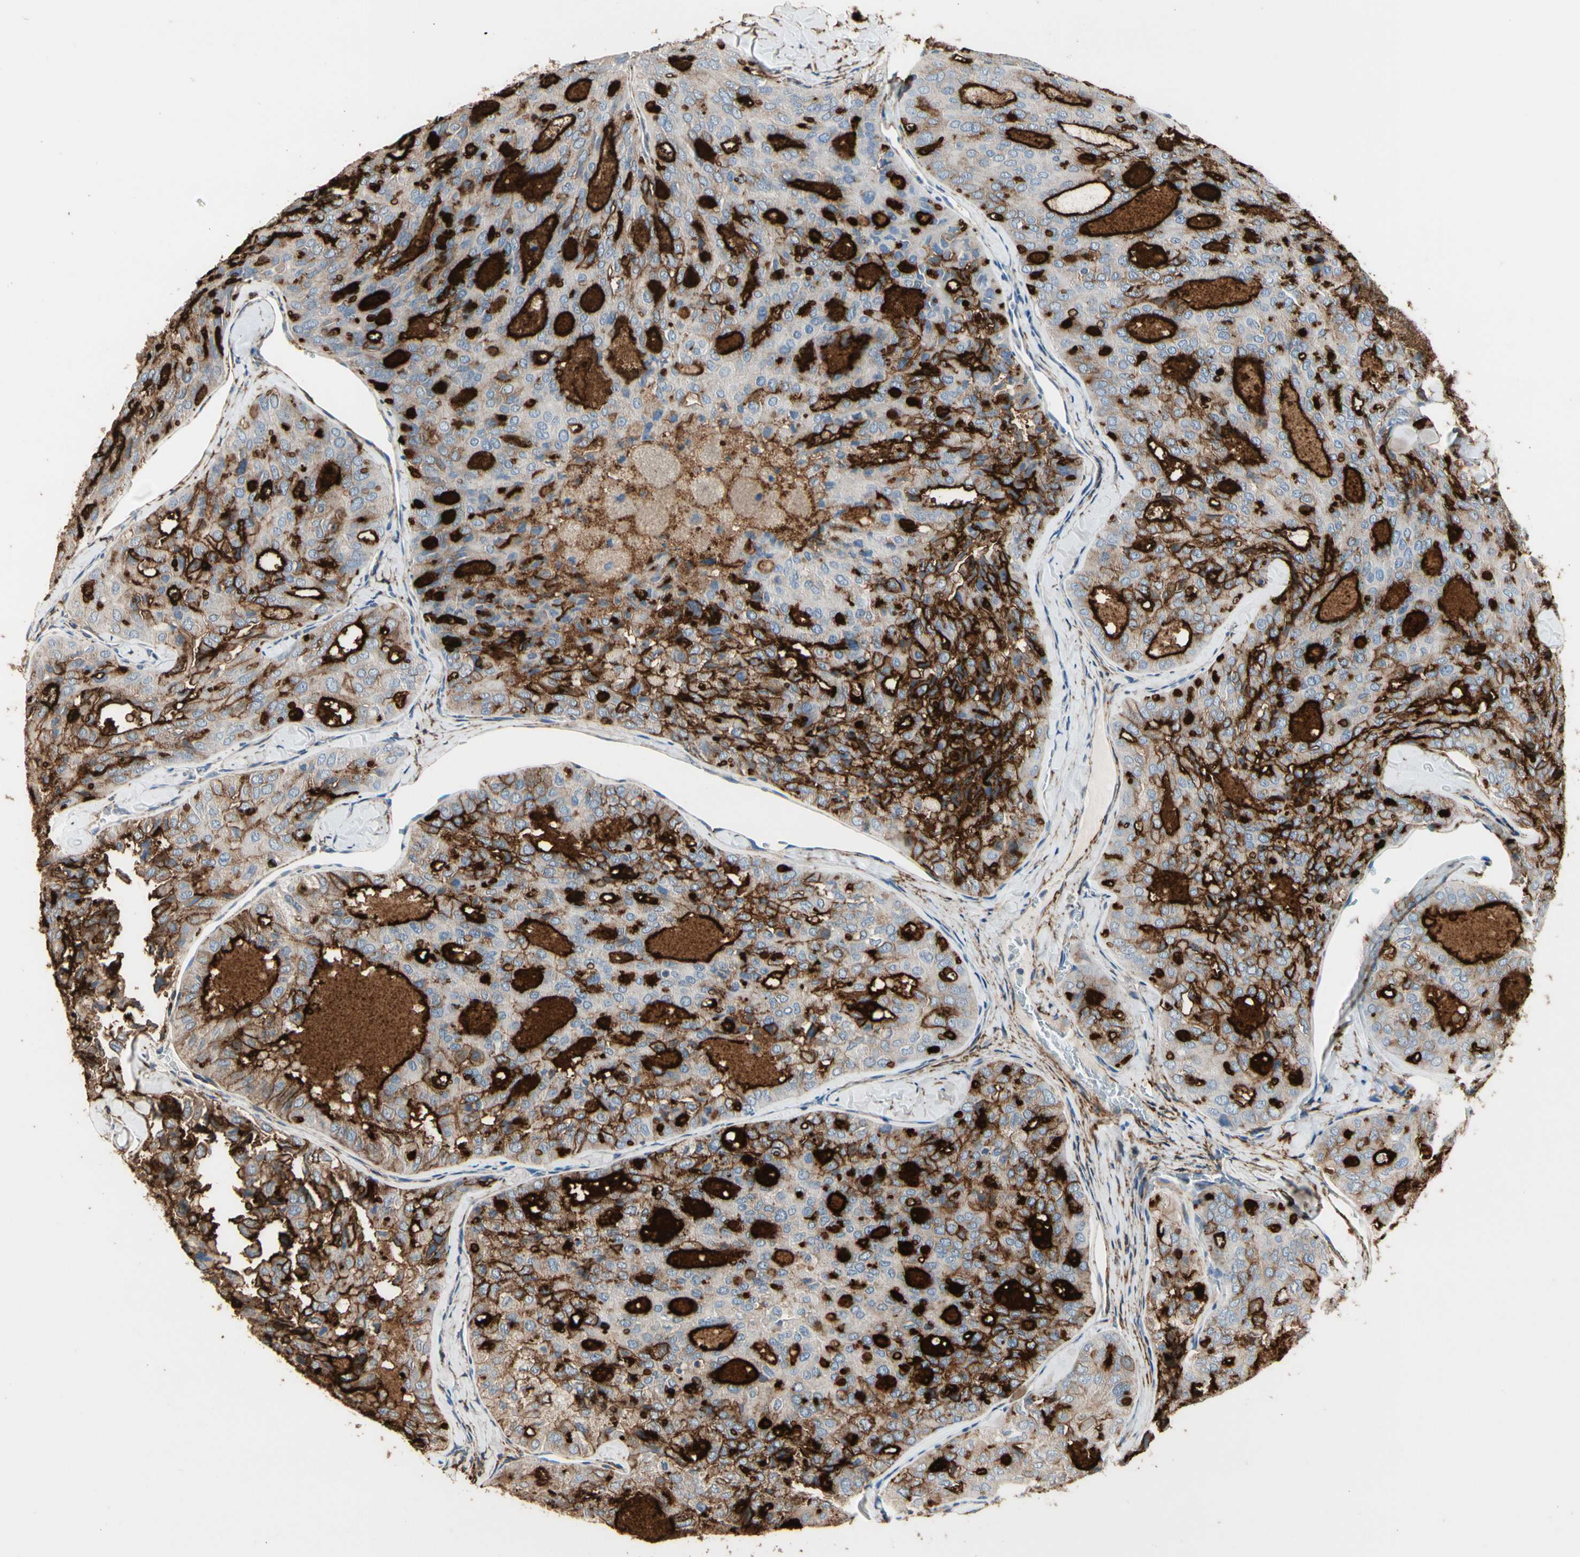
{"staining": {"intensity": "strong", "quantity": "25%-75%", "location": "cytoplasmic/membranous"}, "tissue": "thyroid cancer", "cell_type": "Tumor cells", "image_type": "cancer", "snomed": [{"axis": "morphology", "description": "Follicular adenoma carcinoma, NOS"}, {"axis": "topography", "description": "Thyroid gland"}], "caption": "Protein staining displays strong cytoplasmic/membranous expression in about 25%-75% of tumor cells in thyroid cancer.", "gene": "SUSD2", "patient": {"sex": "male", "age": 75}}